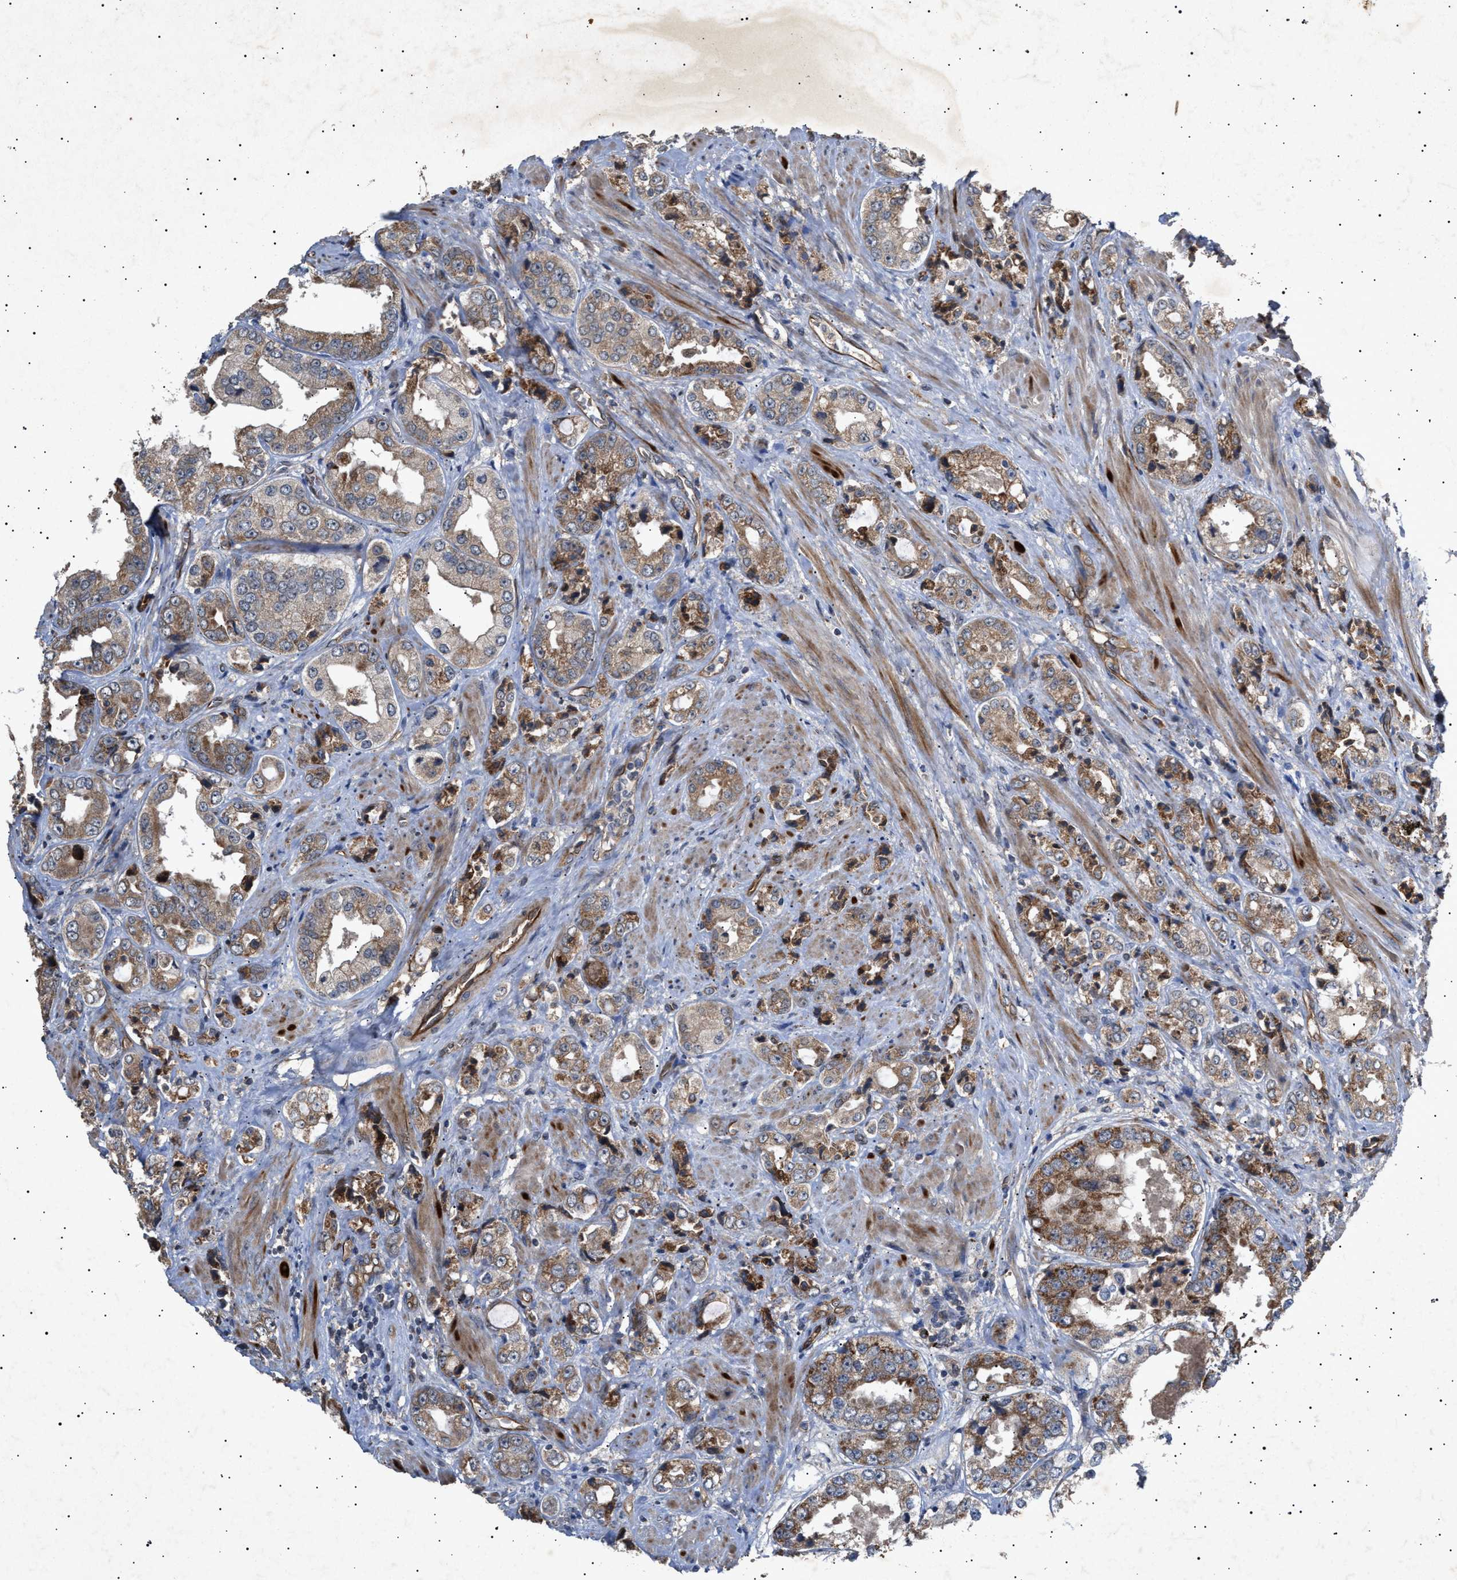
{"staining": {"intensity": "moderate", "quantity": ">75%", "location": "cytoplasmic/membranous"}, "tissue": "prostate cancer", "cell_type": "Tumor cells", "image_type": "cancer", "snomed": [{"axis": "morphology", "description": "Adenocarcinoma, High grade"}, {"axis": "topography", "description": "Prostate"}], "caption": "DAB immunohistochemical staining of prostate cancer shows moderate cytoplasmic/membranous protein staining in about >75% of tumor cells.", "gene": "SIRT5", "patient": {"sex": "male", "age": 61}}